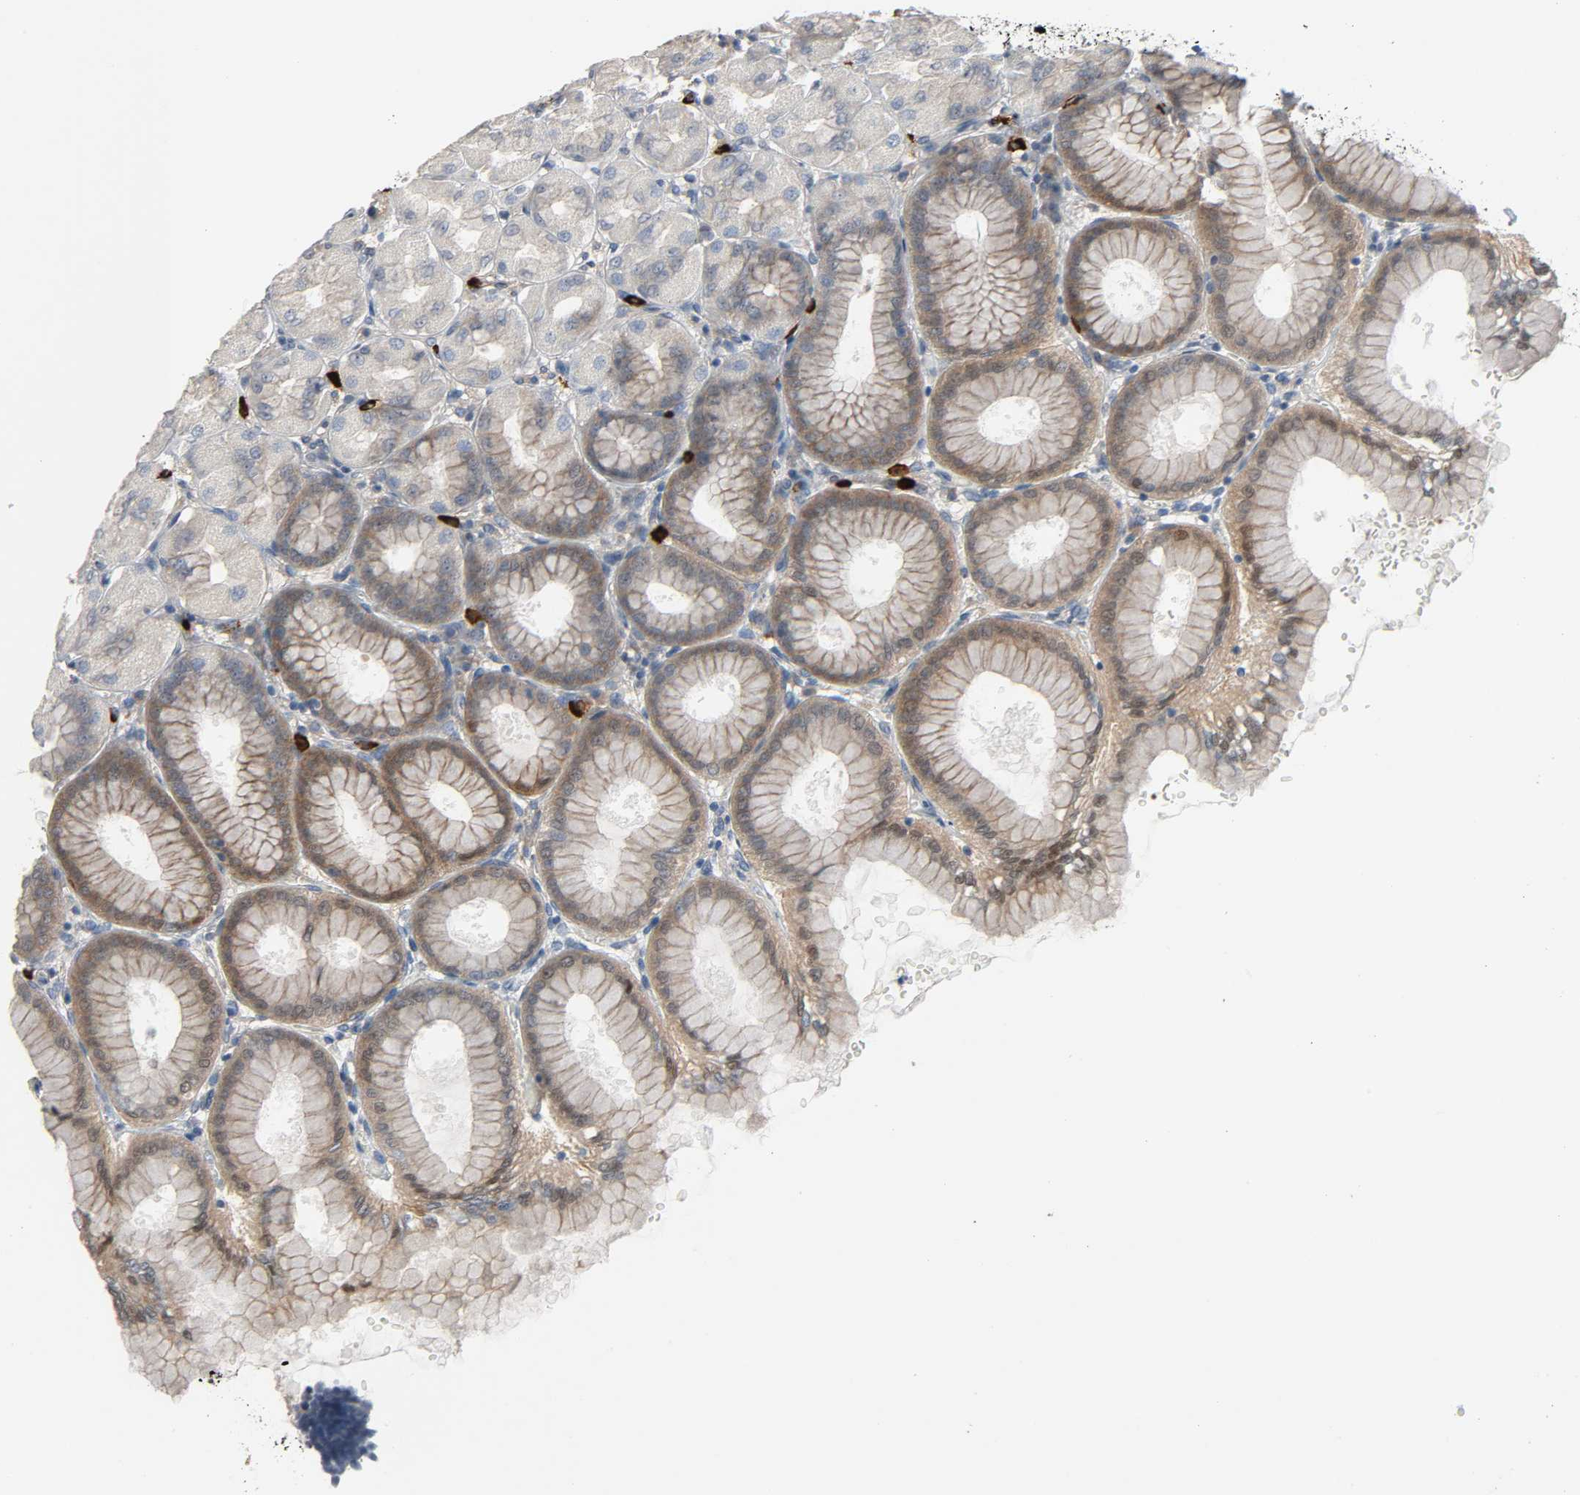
{"staining": {"intensity": "moderate", "quantity": ">75%", "location": "cytoplasmic/membranous"}, "tissue": "stomach", "cell_type": "Glandular cells", "image_type": "normal", "snomed": [{"axis": "morphology", "description": "Normal tissue, NOS"}, {"axis": "topography", "description": "Stomach, upper"}], "caption": "Immunohistochemical staining of unremarkable human stomach displays moderate cytoplasmic/membranous protein staining in about >75% of glandular cells.", "gene": "LIMCH1", "patient": {"sex": "female", "age": 56}}